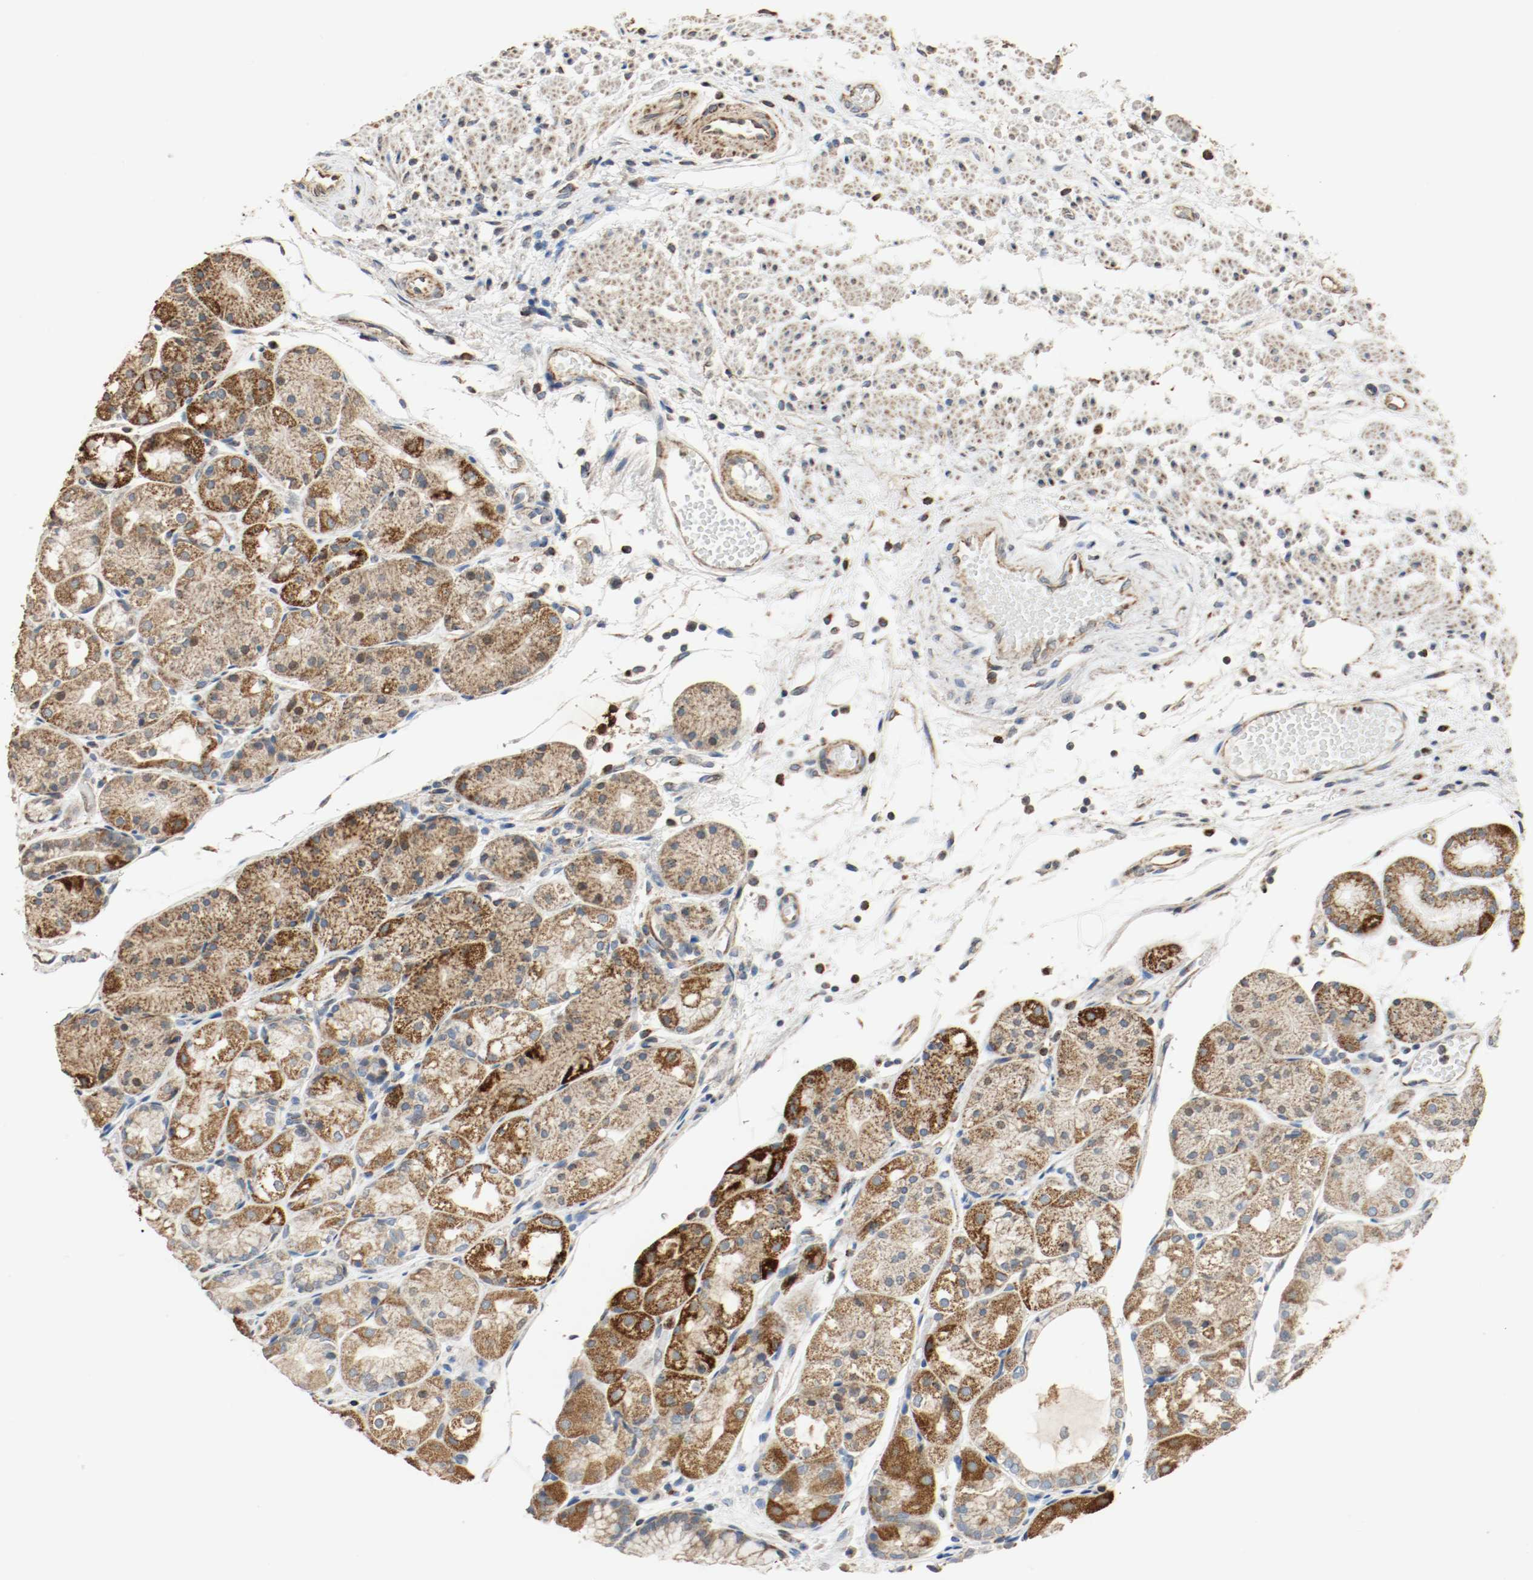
{"staining": {"intensity": "strong", "quantity": ">75%", "location": "cytoplasmic/membranous"}, "tissue": "stomach", "cell_type": "Glandular cells", "image_type": "normal", "snomed": [{"axis": "morphology", "description": "Normal tissue, NOS"}, {"axis": "topography", "description": "Stomach, upper"}], "caption": "Strong cytoplasmic/membranous expression for a protein is present in about >75% of glandular cells of normal stomach using IHC.", "gene": "ALDH4A1", "patient": {"sex": "male", "age": 72}}